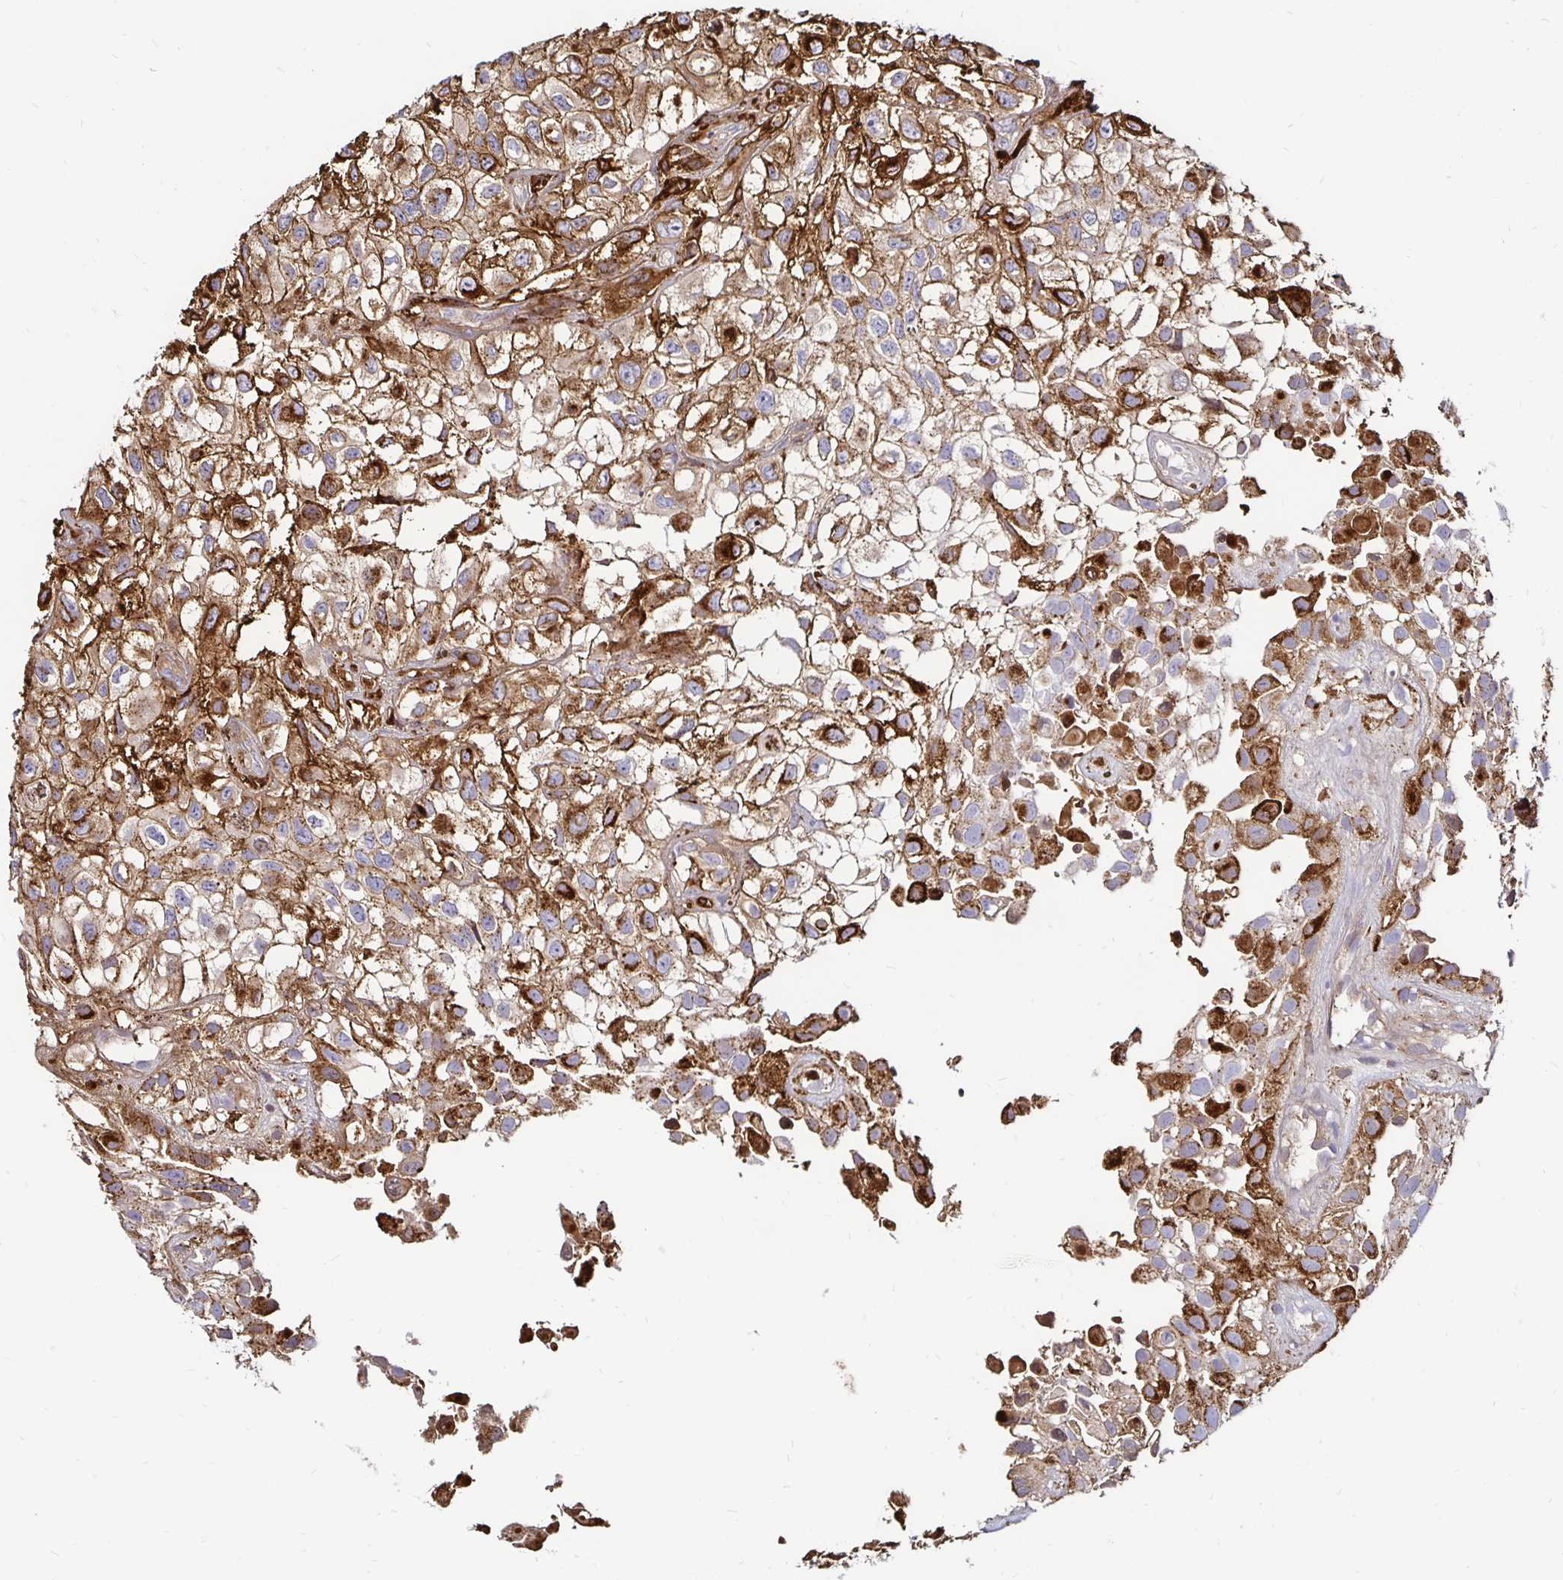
{"staining": {"intensity": "moderate", "quantity": ">75%", "location": "cytoplasmic/membranous"}, "tissue": "urothelial cancer", "cell_type": "Tumor cells", "image_type": "cancer", "snomed": [{"axis": "morphology", "description": "Urothelial carcinoma, High grade"}, {"axis": "topography", "description": "Urinary bladder"}], "caption": "Tumor cells exhibit medium levels of moderate cytoplasmic/membranous positivity in approximately >75% of cells in human high-grade urothelial carcinoma.", "gene": "TIMP1", "patient": {"sex": "male", "age": 56}}